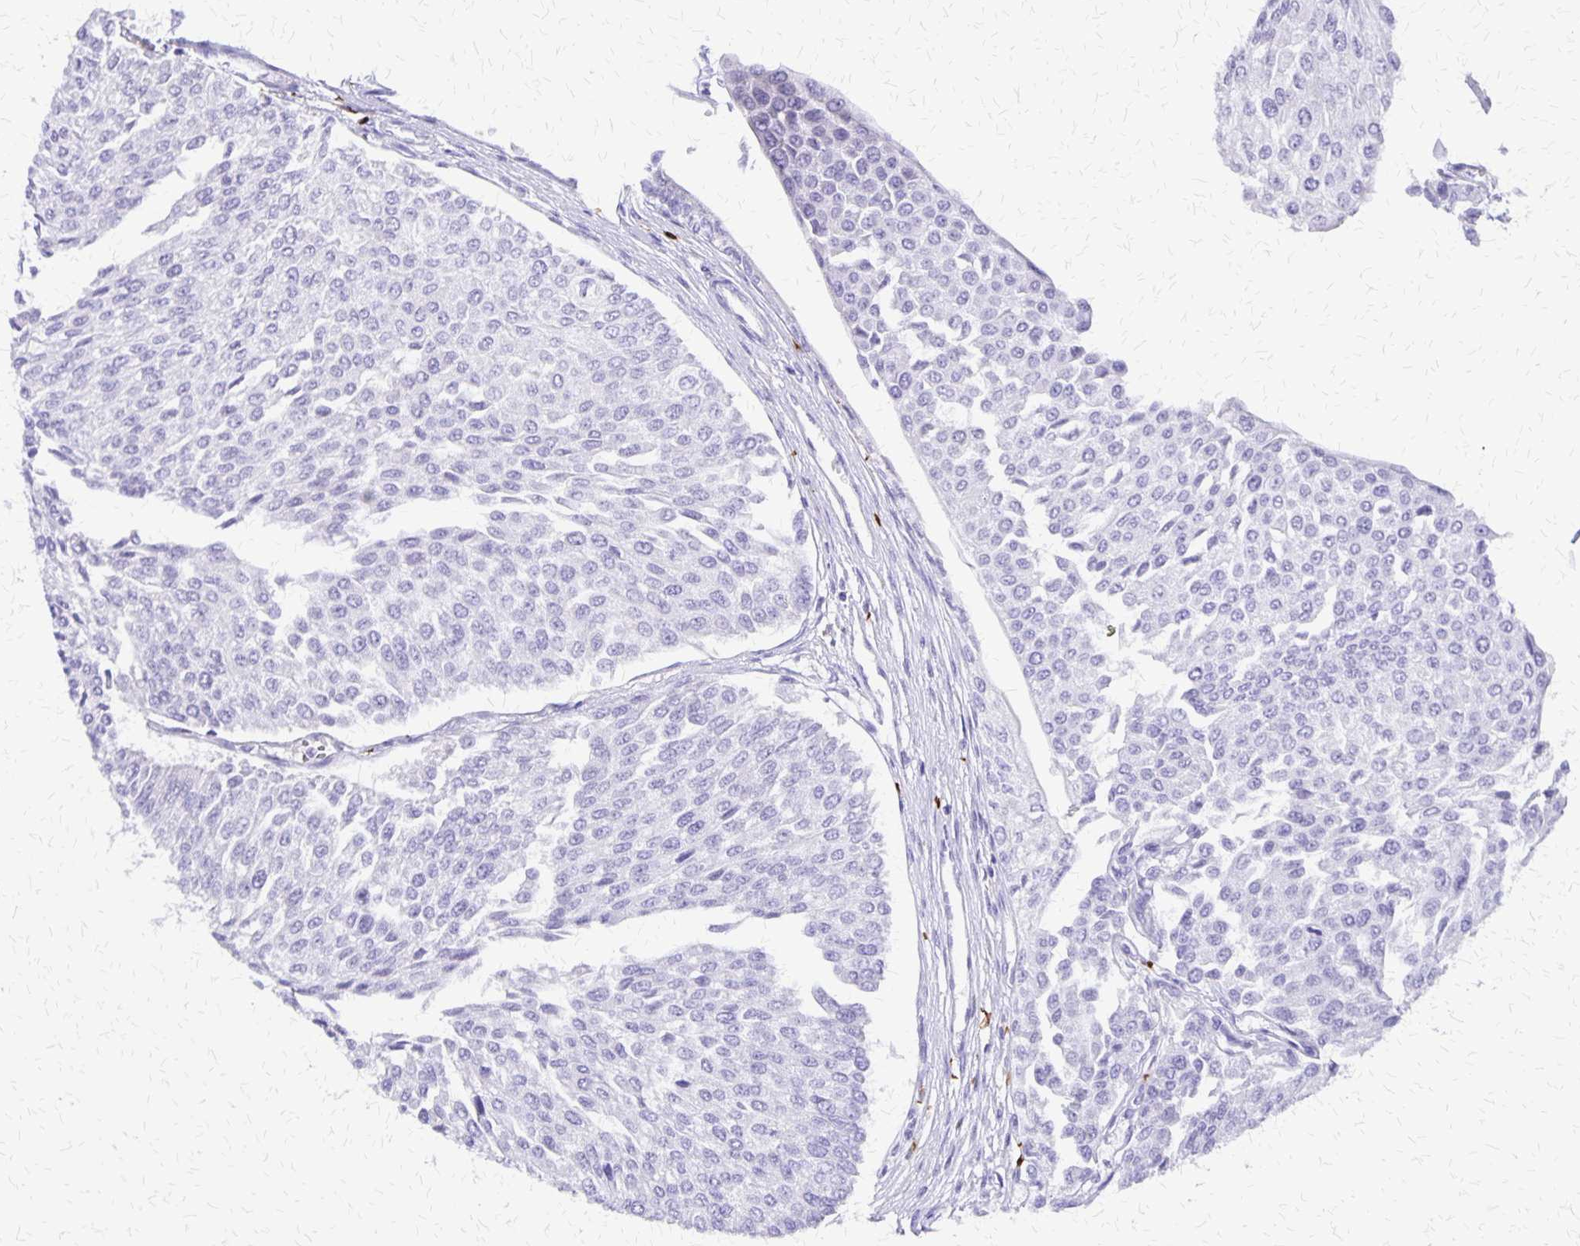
{"staining": {"intensity": "negative", "quantity": "none", "location": "none"}, "tissue": "urothelial cancer", "cell_type": "Tumor cells", "image_type": "cancer", "snomed": [{"axis": "morphology", "description": "Urothelial carcinoma, NOS"}, {"axis": "topography", "description": "Urinary bladder"}], "caption": "The IHC histopathology image has no significant positivity in tumor cells of transitional cell carcinoma tissue.", "gene": "SLC13A2", "patient": {"sex": "male", "age": 67}}